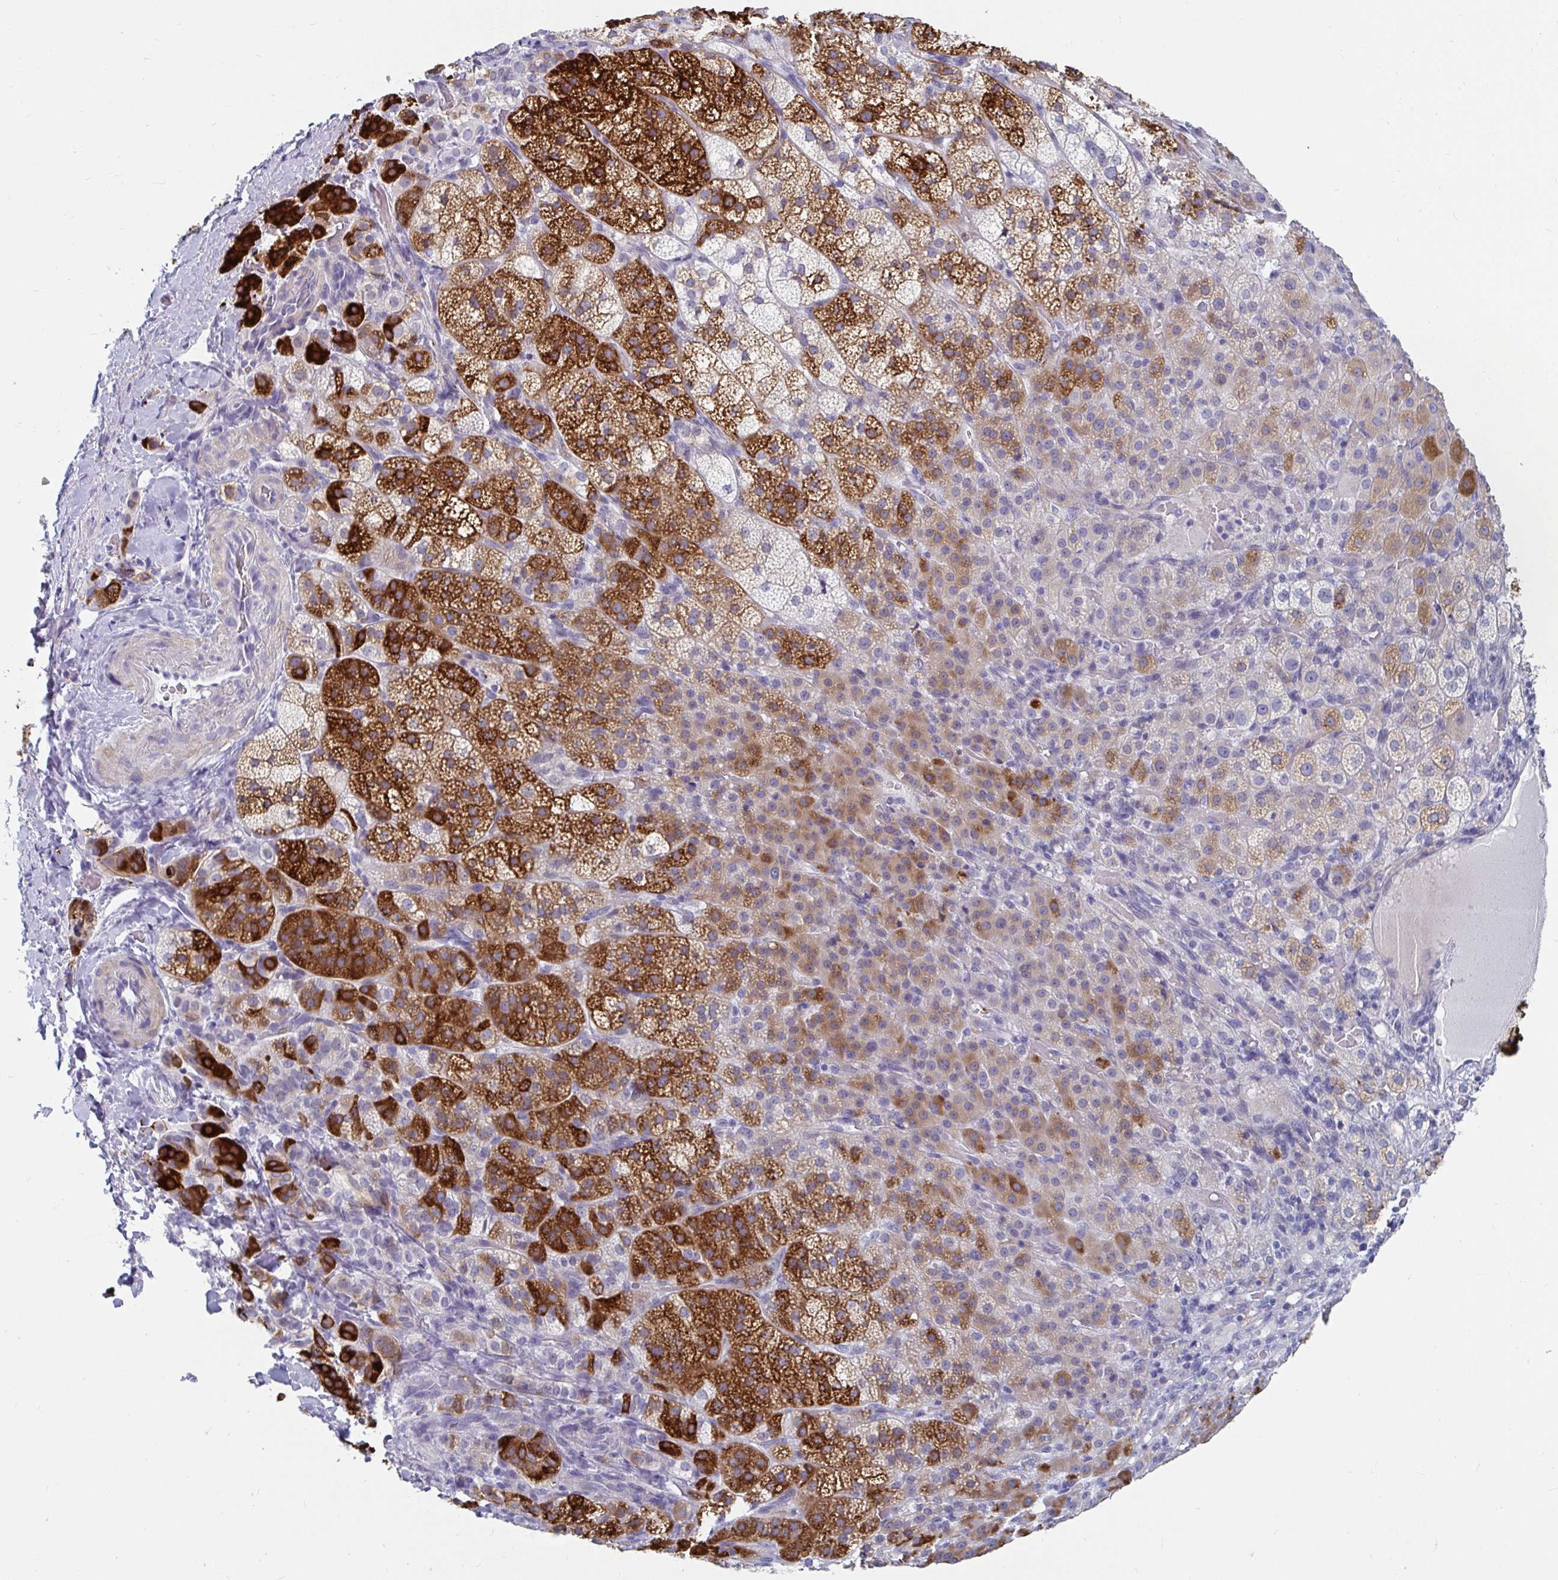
{"staining": {"intensity": "strong", "quantity": ">75%", "location": "cytoplasmic/membranous"}, "tissue": "adrenal gland", "cell_type": "Glandular cells", "image_type": "normal", "snomed": [{"axis": "morphology", "description": "Normal tissue, NOS"}, {"axis": "topography", "description": "Adrenal gland"}], "caption": "A brown stain highlights strong cytoplasmic/membranous staining of a protein in glandular cells of benign human adrenal gland.", "gene": "ZFP82", "patient": {"sex": "female", "age": 60}}